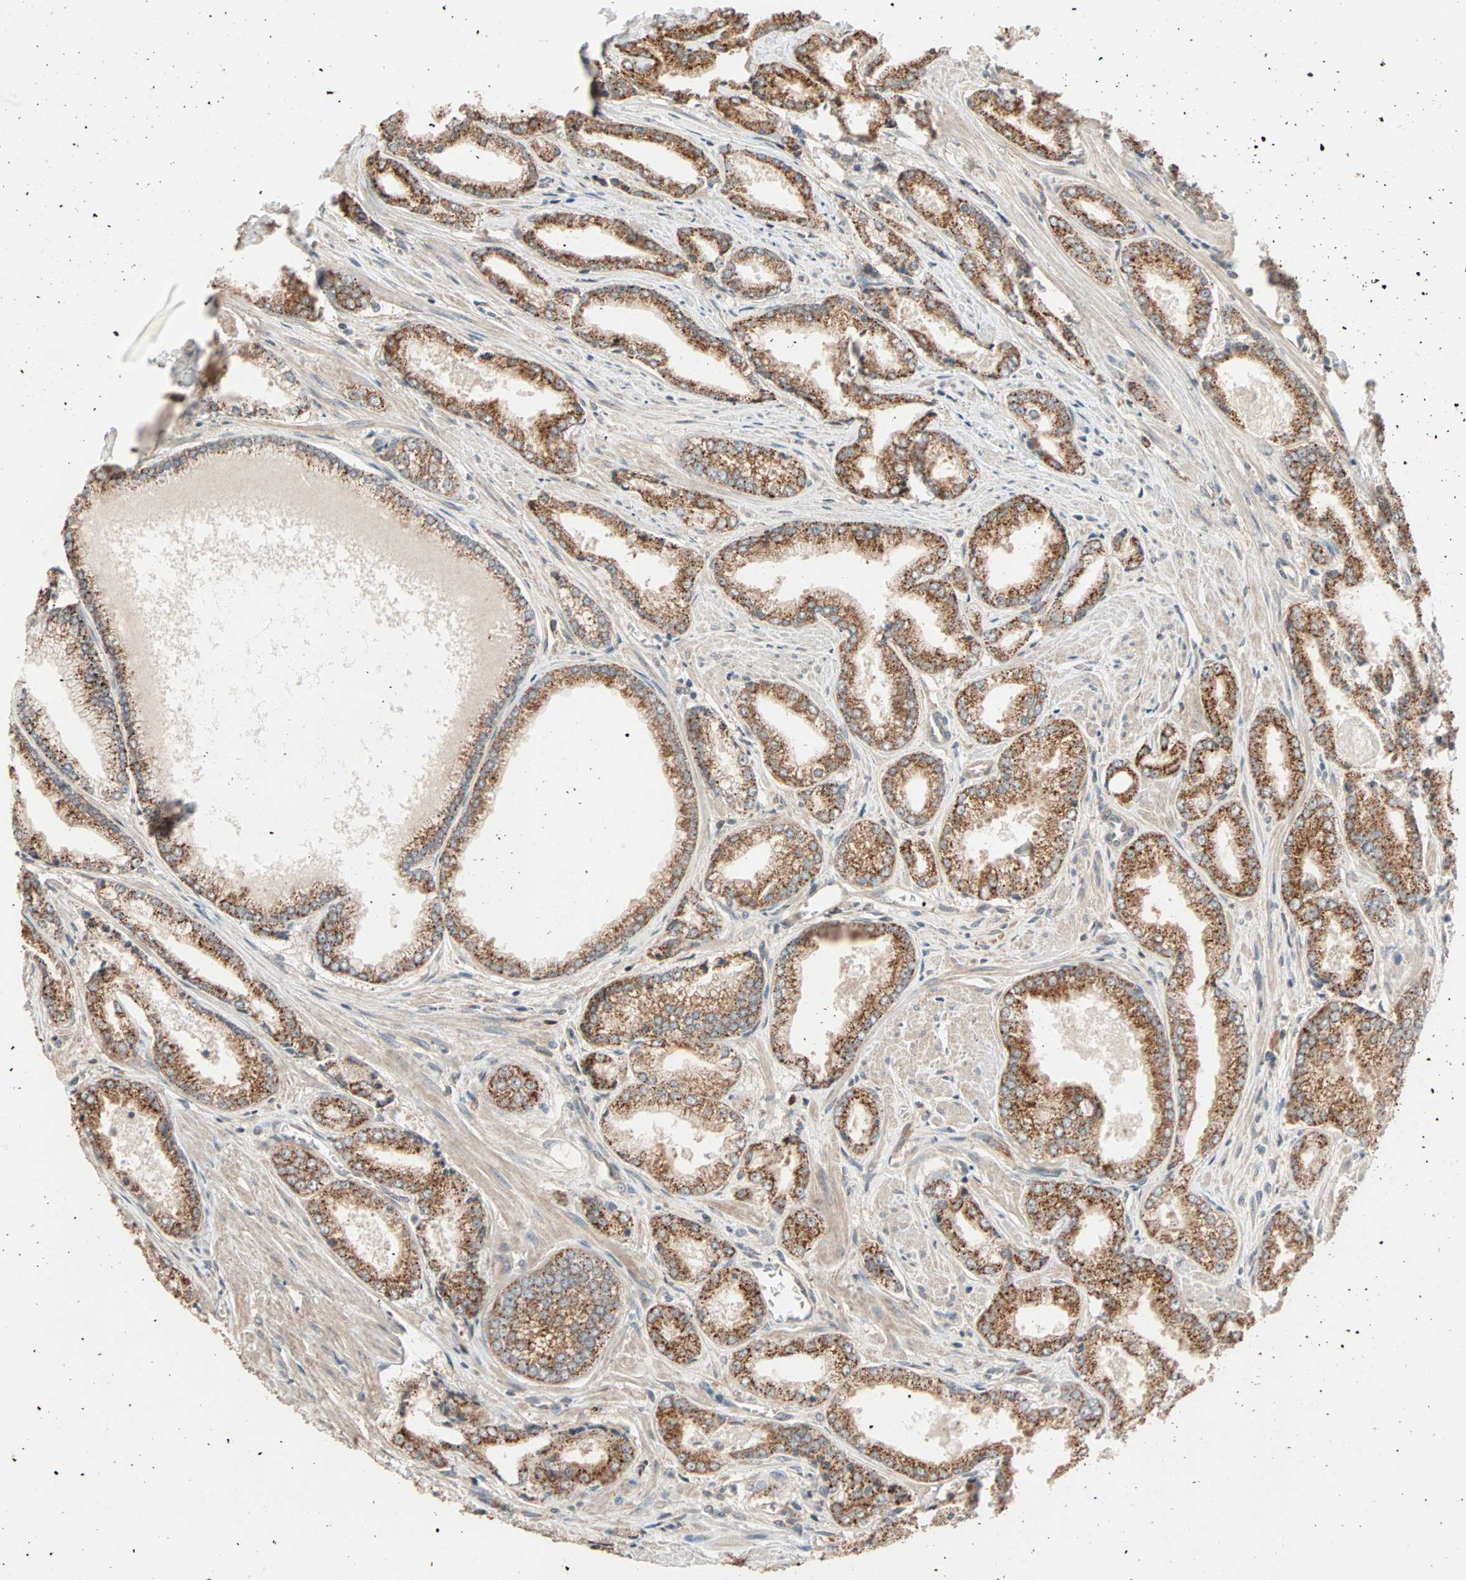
{"staining": {"intensity": "moderate", "quantity": ">75%", "location": "cytoplasmic/membranous"}, "tissue": "prostate cancer", "cell_type": "Tumor cells", "image_type": "cancer", "snomed": [{"axis": "morphology", "description": "Adenocarcinoma, Low grade"}, {"axis": "topography", "description": "Prostate"}], "caption": "Immunohistochemical staining of human adenocarcinoma (low-grade) (prostate) exhibits moderate cytoplasmic/membranous protein staining in approximately >75% of tumor cells.", "gene": "HECW1", "patient": {"sex": "male", "age": 64}}